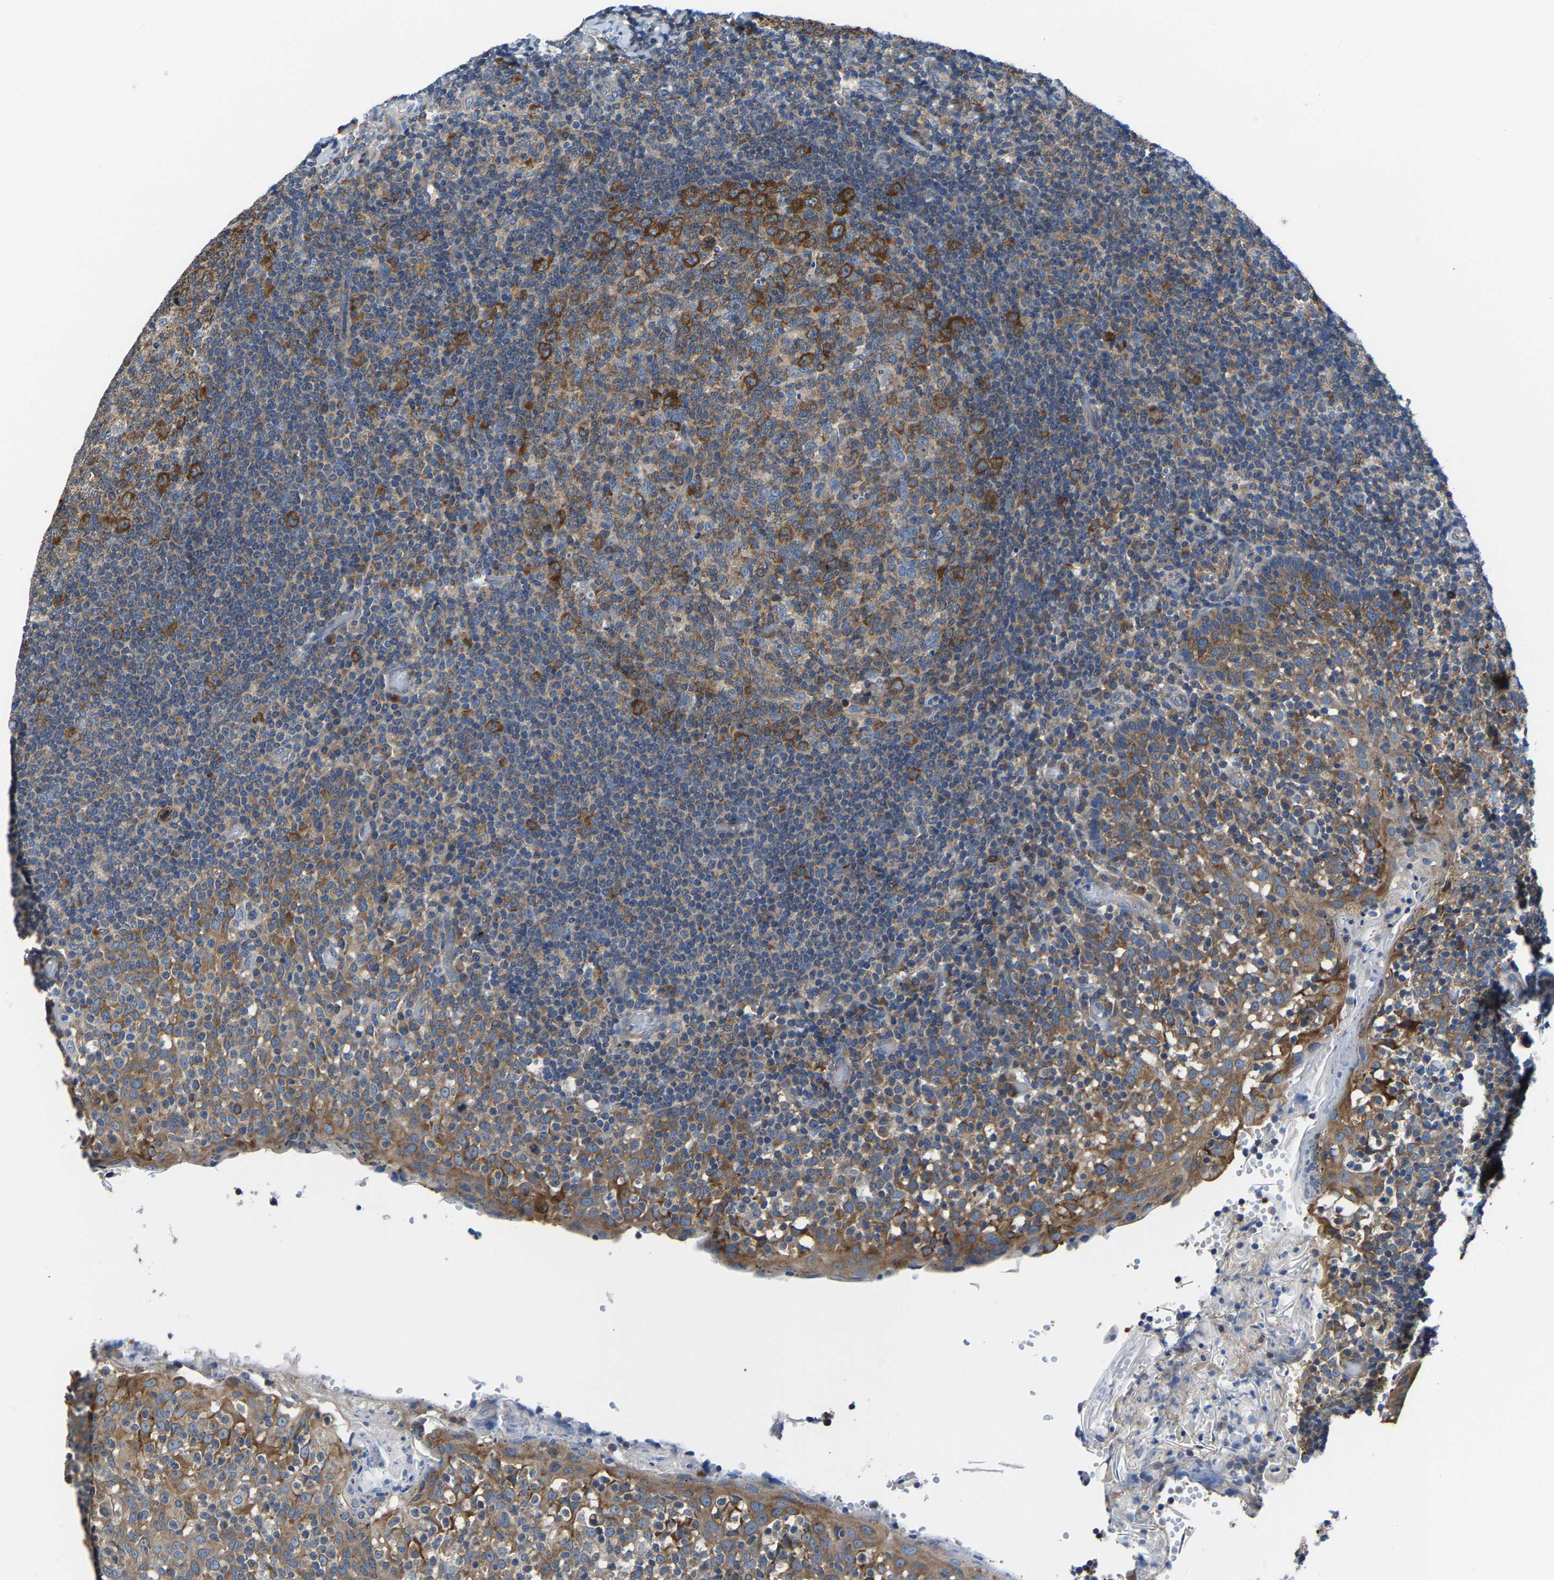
{"staining": {"intensity": "strong", "quantity": ">75%", "location": "cytoplasmic/membranous"}, "tissue": "tonsil", "cell_type": "Germinal center cells", "image_type": "normal", "snomed": [{"axis": "morphology", "description": "Normal tissue, NOS"}, {"axis": "topography", "description": "Tonsil"}], "caption": "The immunohistochemical stain shows strong cytoplasmic/membranous expression in germinal center cells of benign tonsil. (DAB IHC with brightfield microscopy, high magnification).", "gene": "G3BP2", "patient": {"sex": "female", "age": 19}}